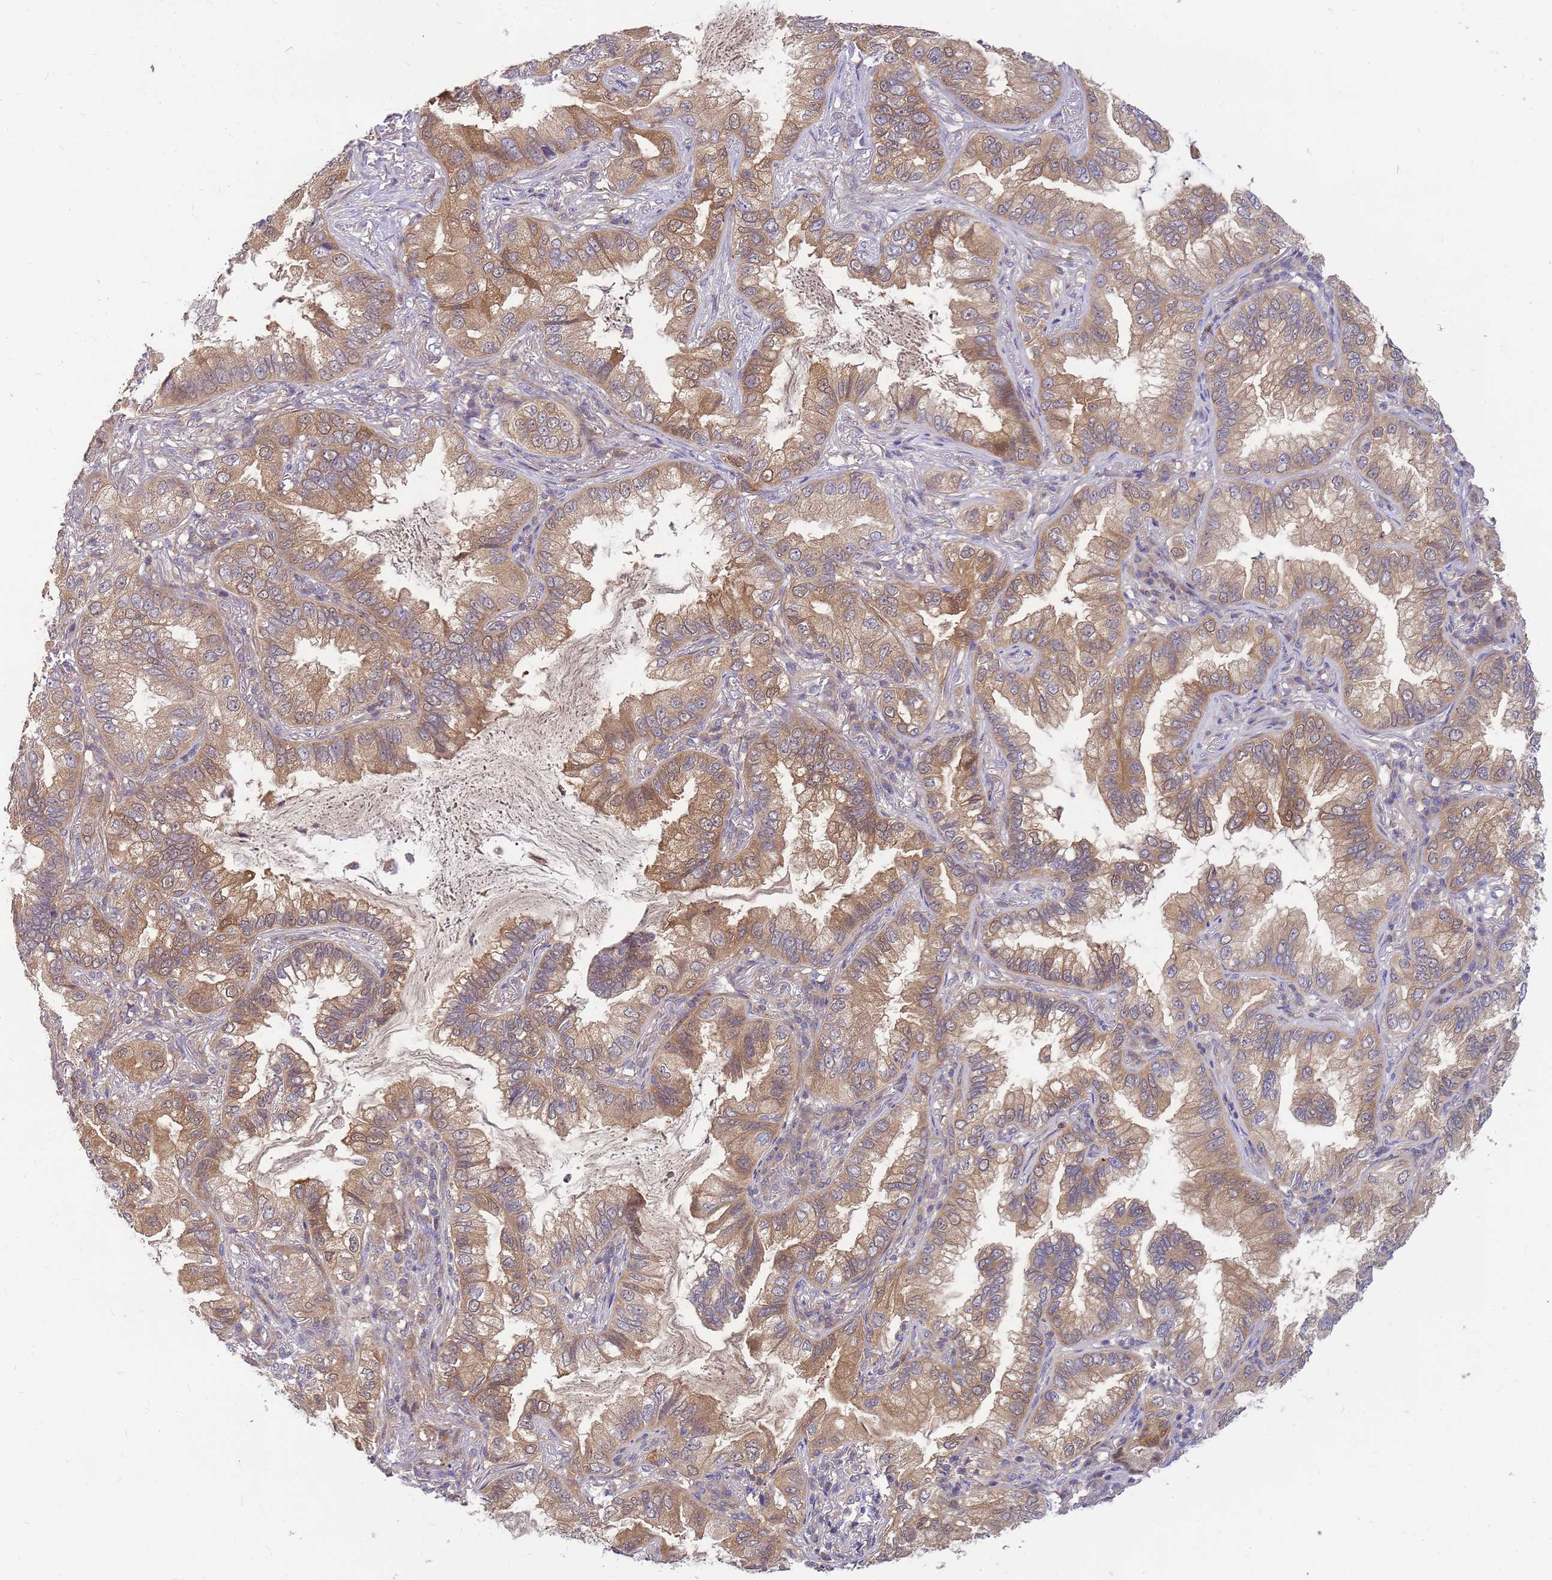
{"staining": {"intensity": "moderate", "quantity": ">75%", "location": "cytoplasmic/membranous,nuclear"}, "tissue": "lung cancer", "cell_type": "Tumor cells", "image_type": "cancer", "snomed": [{"axis": "morphology", "description": "Adenocarcinoma, NOS"}, {"axis": "topography", "description": "Lung"}], "caption": "High-magnification brightfield microscopy of lung cancer stained with DAB (brown) and counterstained with hematoxylin (blue). tumor cells exhibit moderate cytoplasmic/membranous and nuclear staining is present in approximately>75% of cells. (brown staining indicates protein expression, while blue staining denotes nuclei).", "gene": "MVD", "patient": {"sex": "female", "age": 69}}